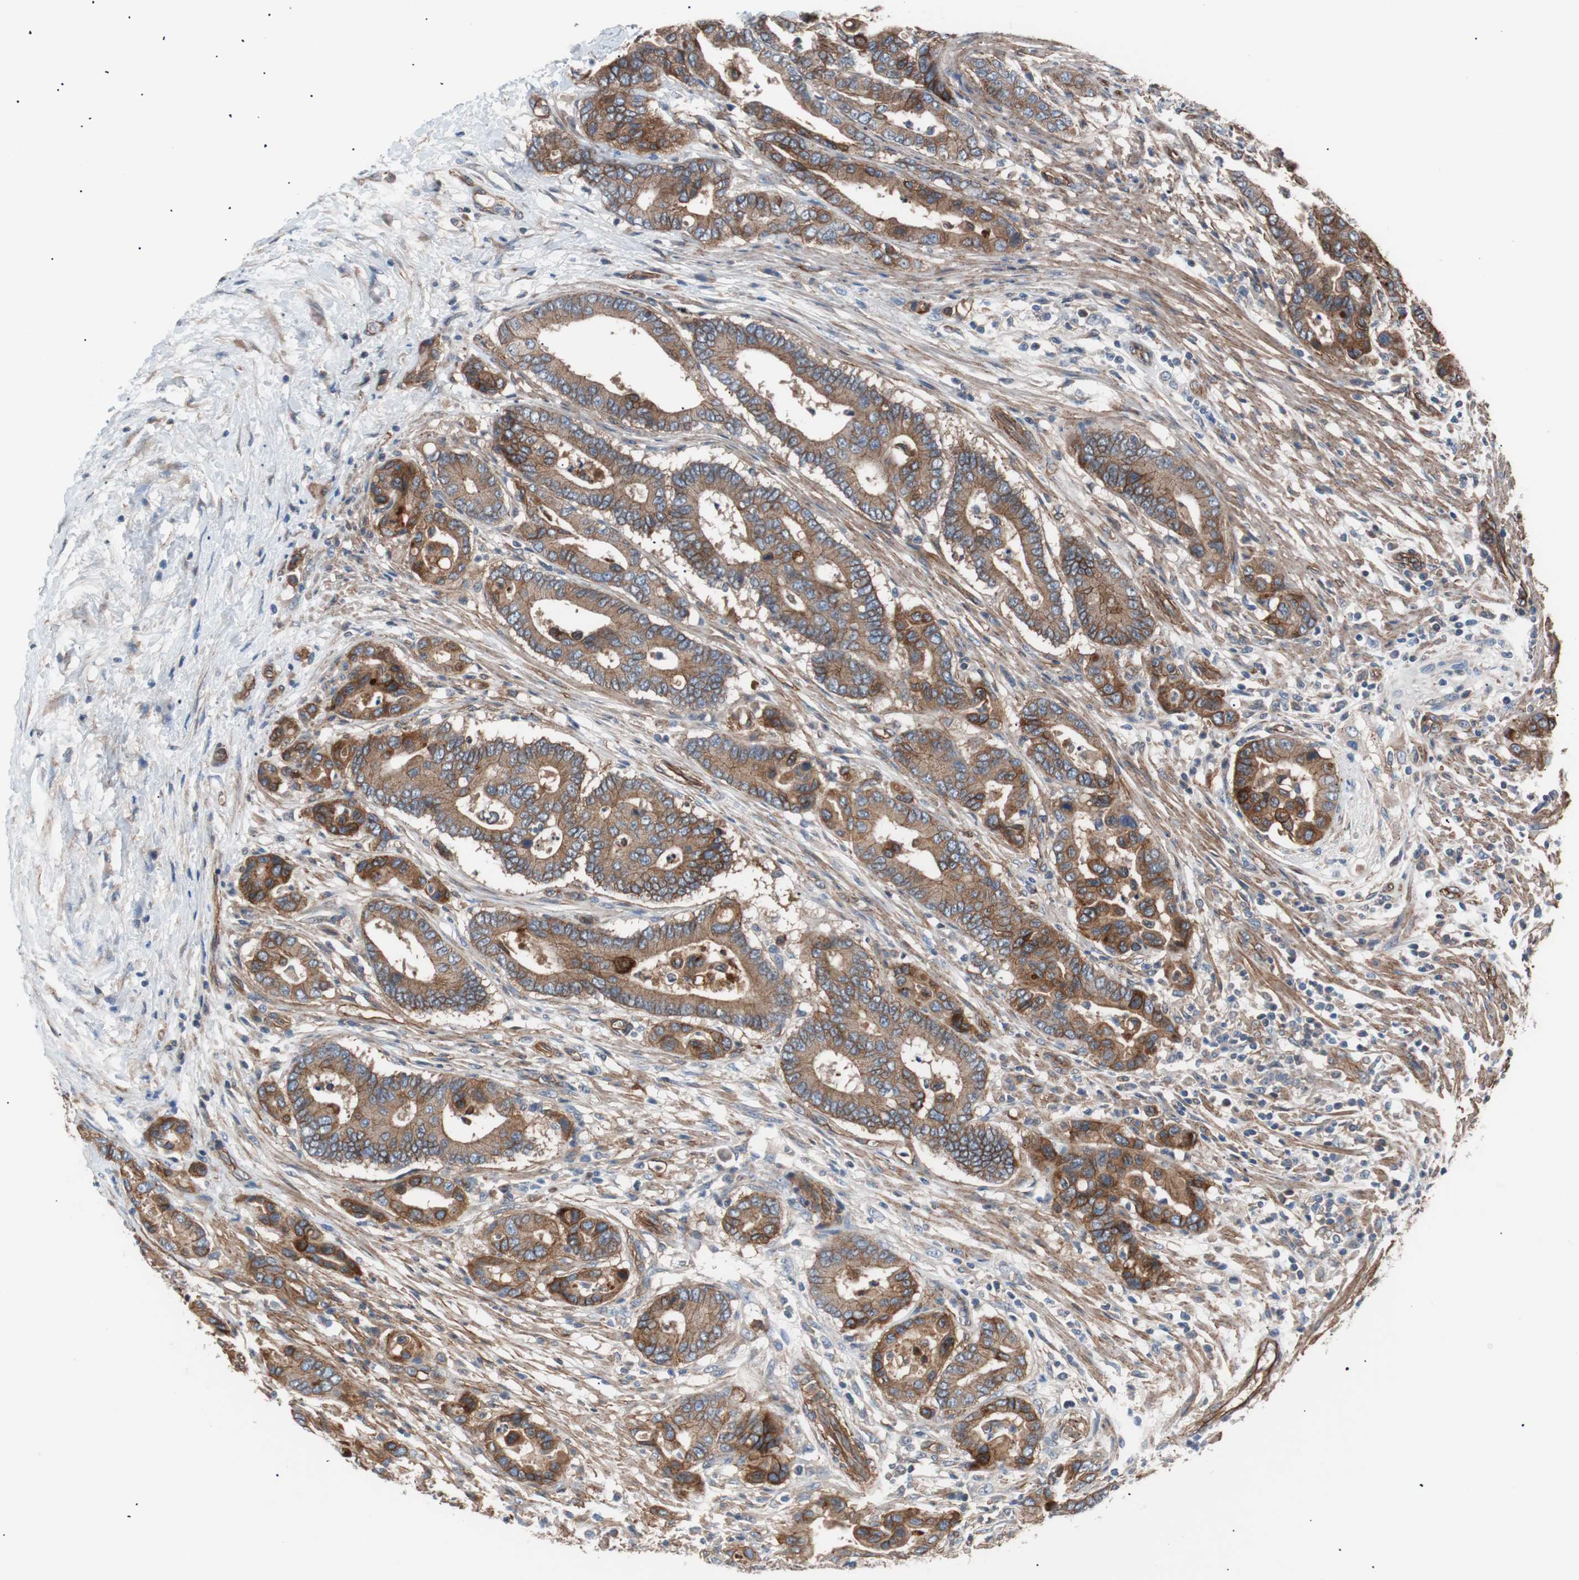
{"staining": {"intensity": "strong", "quantity": ">75%", "location": "cytoplasmic/membranous"}, "tissue": "colorectal cancer", "cell_type": "Tumor cells", "image_type": "cancer", "snomed": [{"axis": "morphology", "description": "Normal tissue, NOS"}, {"axis": "morphology", "description": "Adenocarcinoma, NOS"}, {"axis": "topography", "description": "Colon"}], "caption": "IHC image of human colorectal cancer stained for a protein (brown), which exhibits high levels of strong cytoplasmic/membranous positivity in about >75% of tumor cells.", "gene": "SPINT1", "patient": {"sex": "male", "age": 82}}